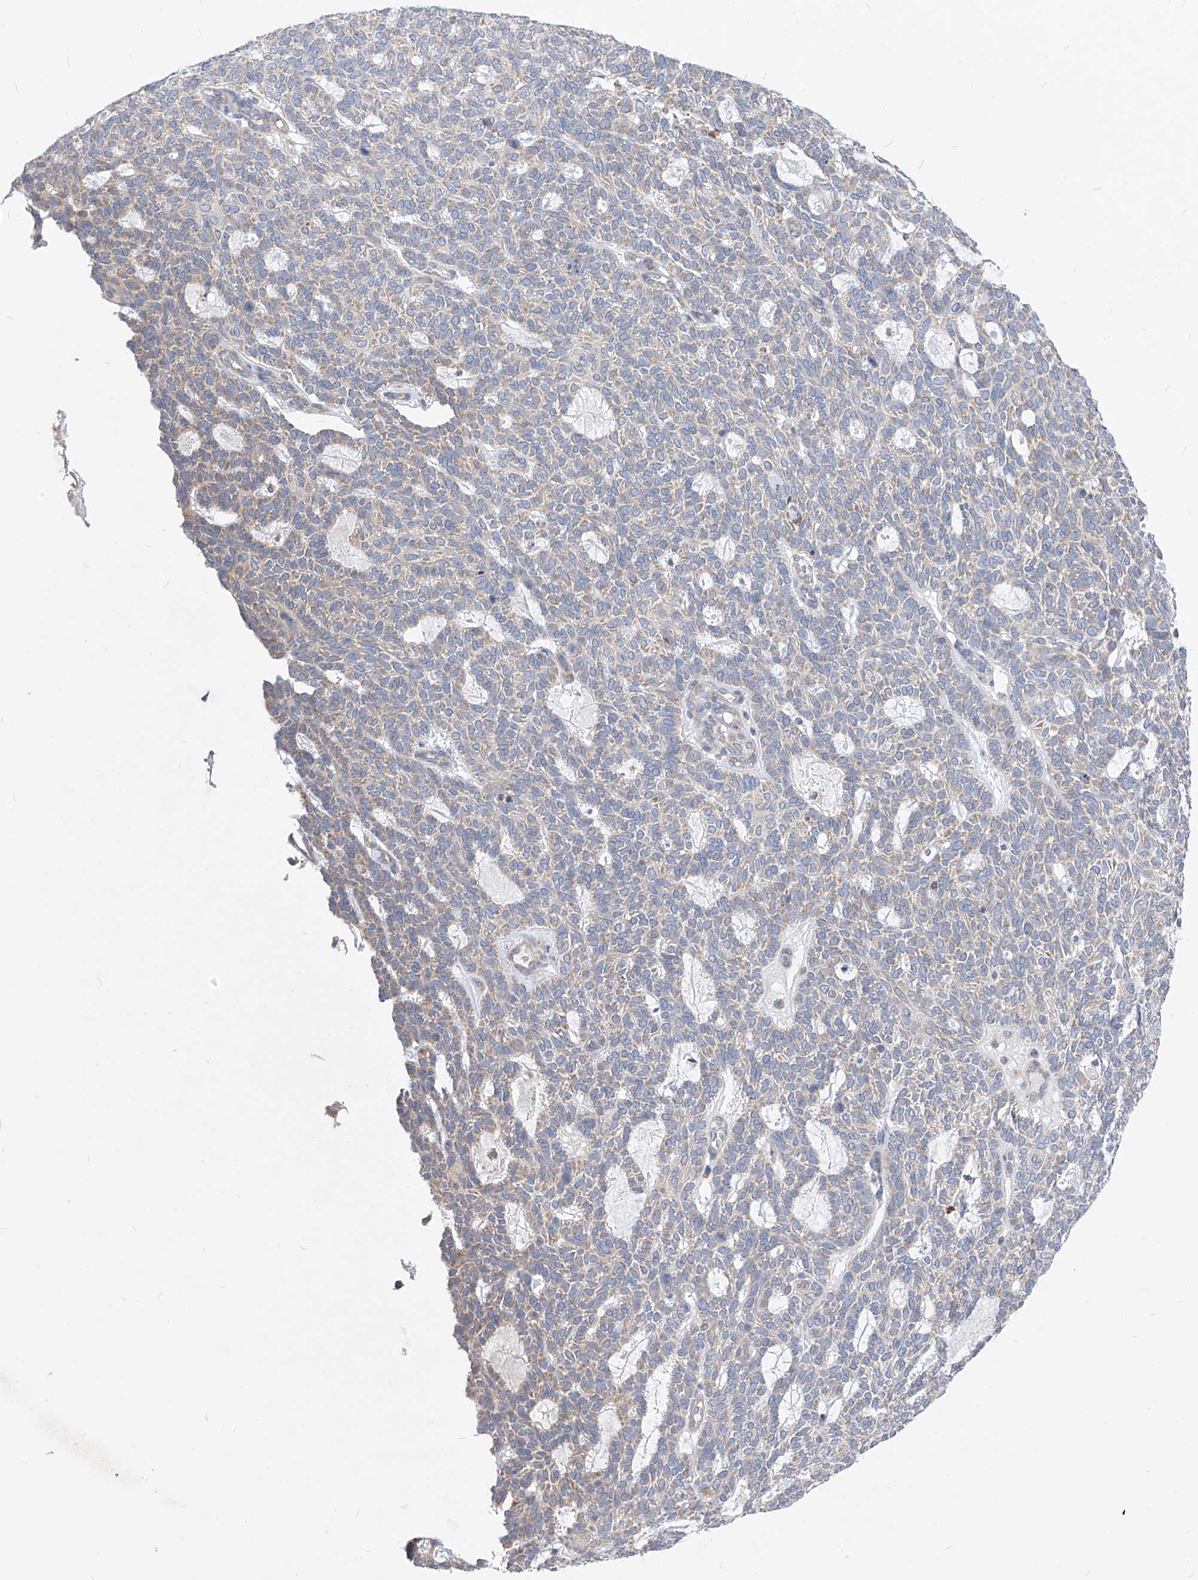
{"staining": {"intensity": "weak", "quantity": "25%-75%", "location": "cytoplasmic/membranous"}, "tissue": "skin cancer", "cell_type": "Tumor cells", "image_type": "cancer", "snomed": [{"axis": "morphology", "description": "Squamous cell carcinoma, NOS"}, {"axis": "topography", "description": "Skin"}], "caption": "The image shows a brown stain indicating the presence of a protein in the cytoplasmic/membranous of tumor cells in skin squamous cell carcinoma.", "gene": "UFL1", "patient": {"sex": "female", "age": 90}}